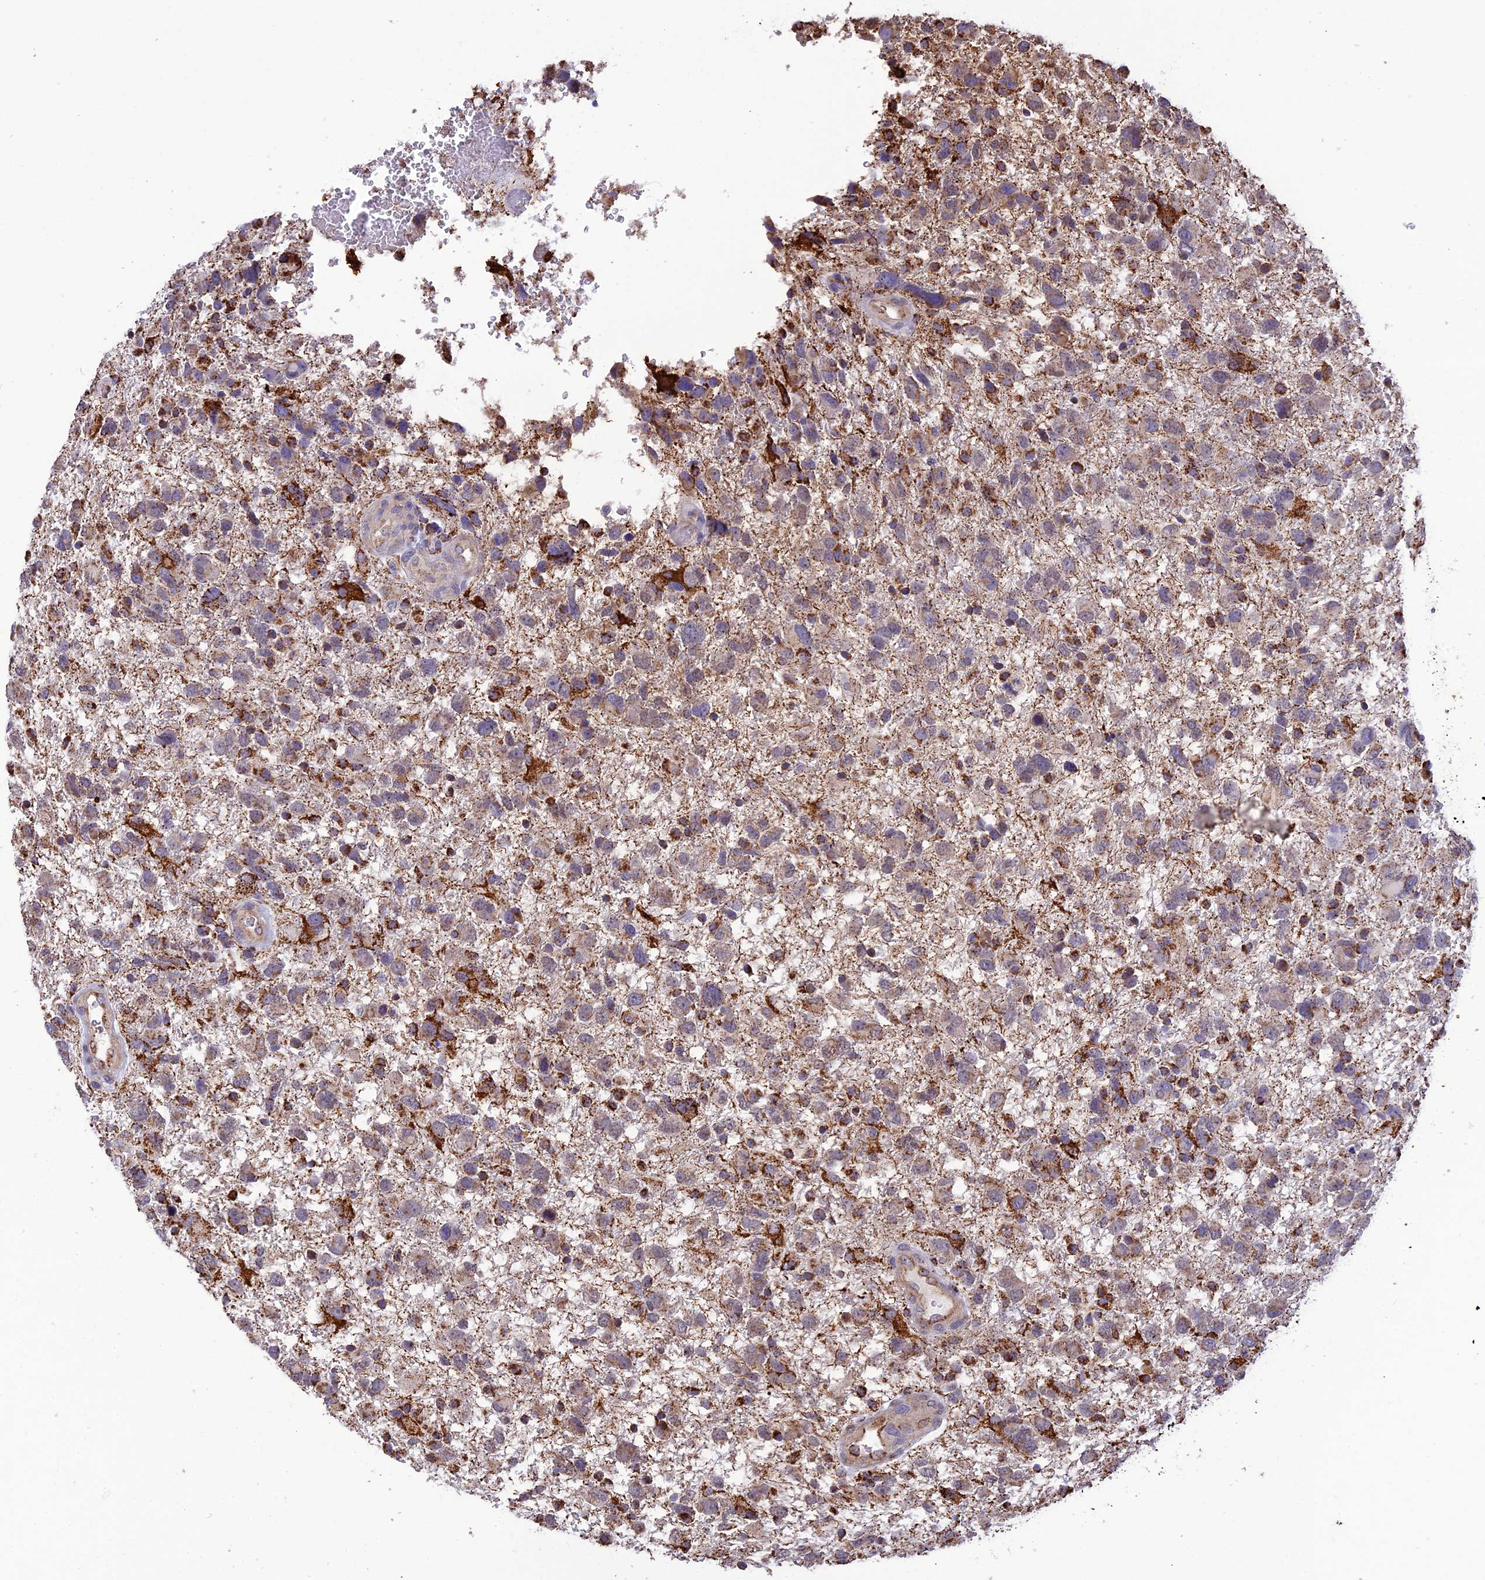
{"staining": {"intensity": "strong", "quantity": "<25%", "location": "cytoplasmic/membranous"}, "tissue": "glioma", "cell_type": "Tumor cells", "image_type": "cancer", "snomed": [{"axis": "morphology", "description": "Glioma, malignant, High grade"}, {"axis": "topography", "description": "Brain"}], "caption": "Immunohistochemical staining of malignant glioma (high-grade) displays medium levels of strong cytoplasmic/membranous staining in about <25% of tumor cells.", "gene": "KCNG1", "patient": {"sex": "male", "age": 61}}